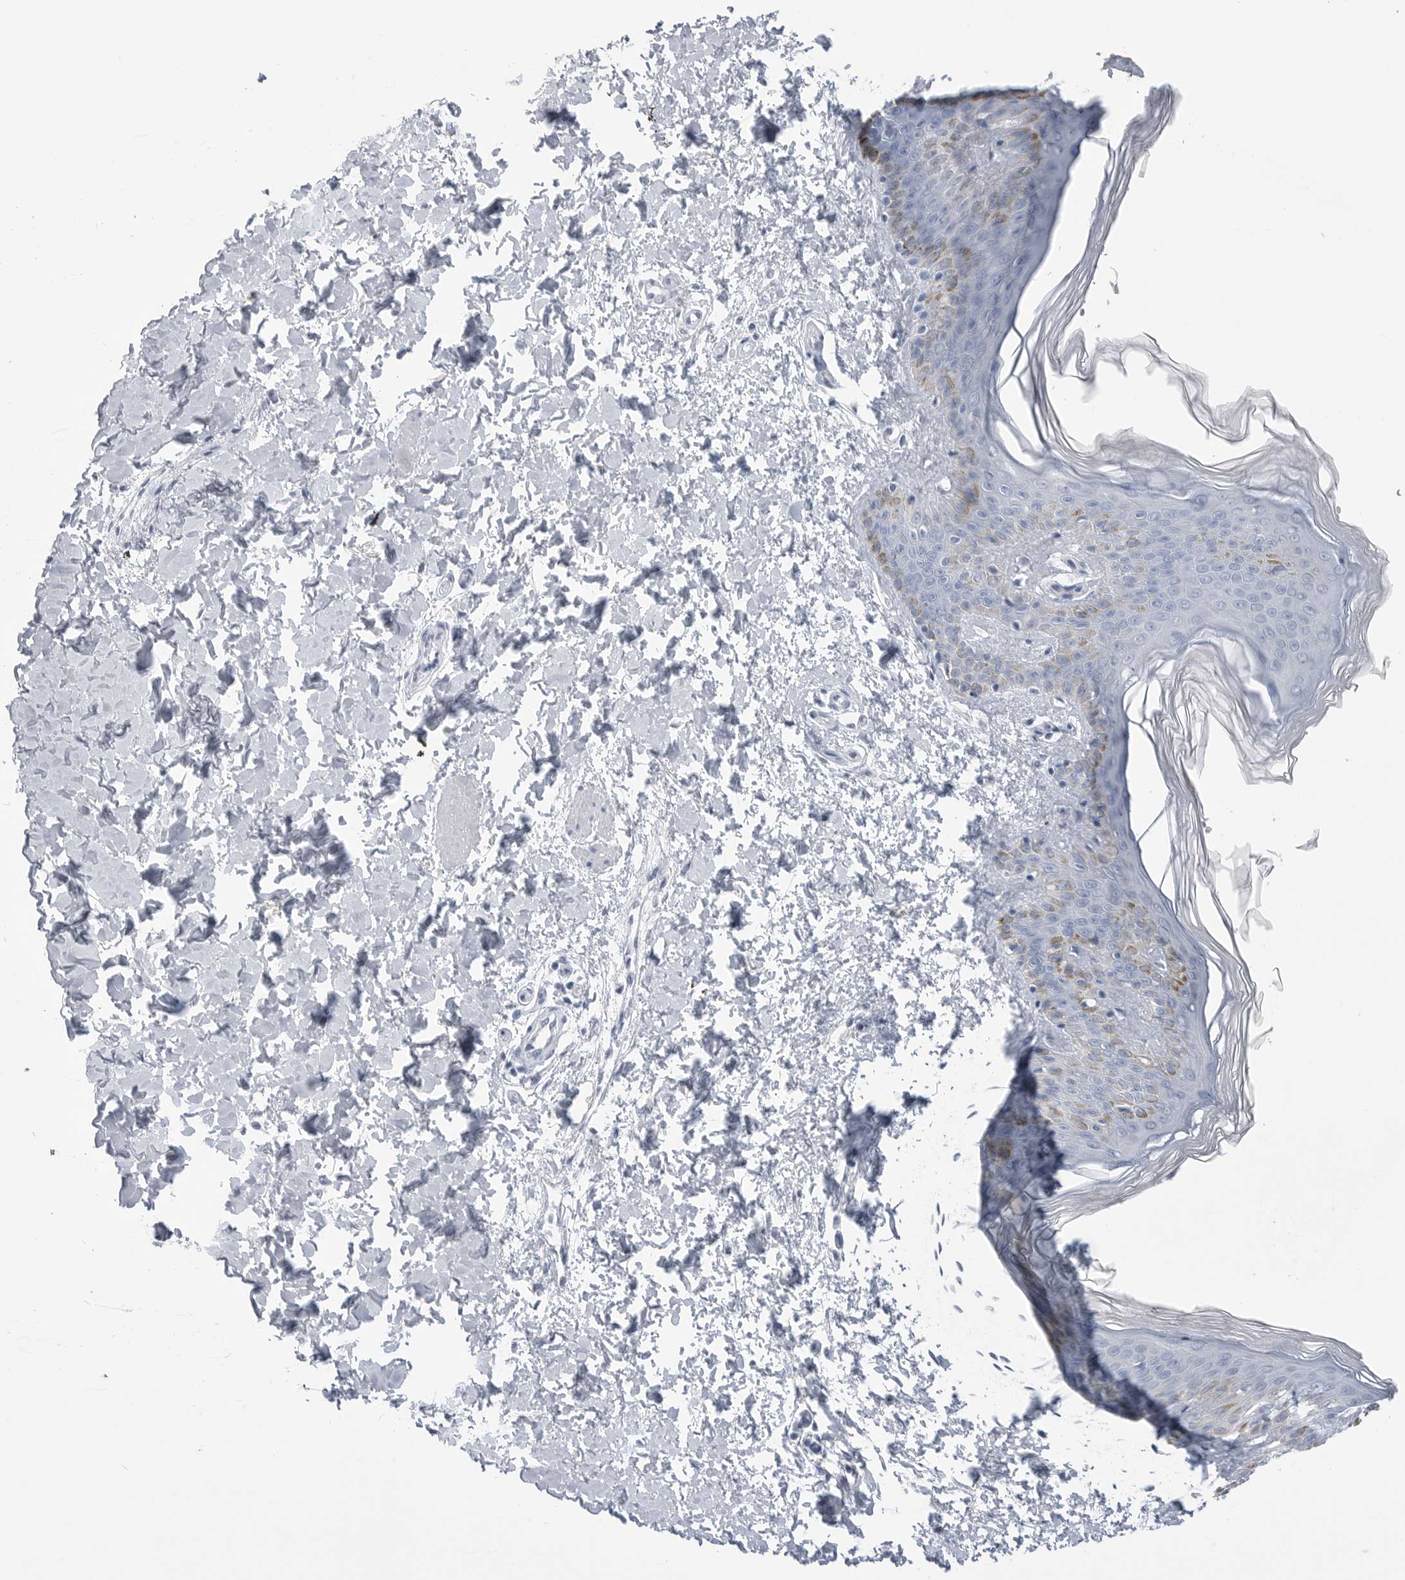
{"staining": {"intensity": "negative", "quantity": "none", "location": "none"}, "tissue": "skin", "cell_type": "Fibroblasts", "image_type": "normal", "snomed": [{"axis": "morphology", "description": "Normal tissue, NOS"}, {"axis": "morphology", "description": "Neoplasm, benign, NOS"}, {"axis": "topography", "description": "Skin"}, {"axis": "topography", "description": "Soft tissue"}], "caption": "Fibroblasts are negative for brown protein staining in normal skin. The staining was performed using DAB (3,3'-diaminobenzidine) to visualize the protein expression in brown, while the nuclei were stained in blue with hematoxylin (Magnification: 20x).", "gene": "ABHD12", "patient": {"sex": "male", "age": 26}}